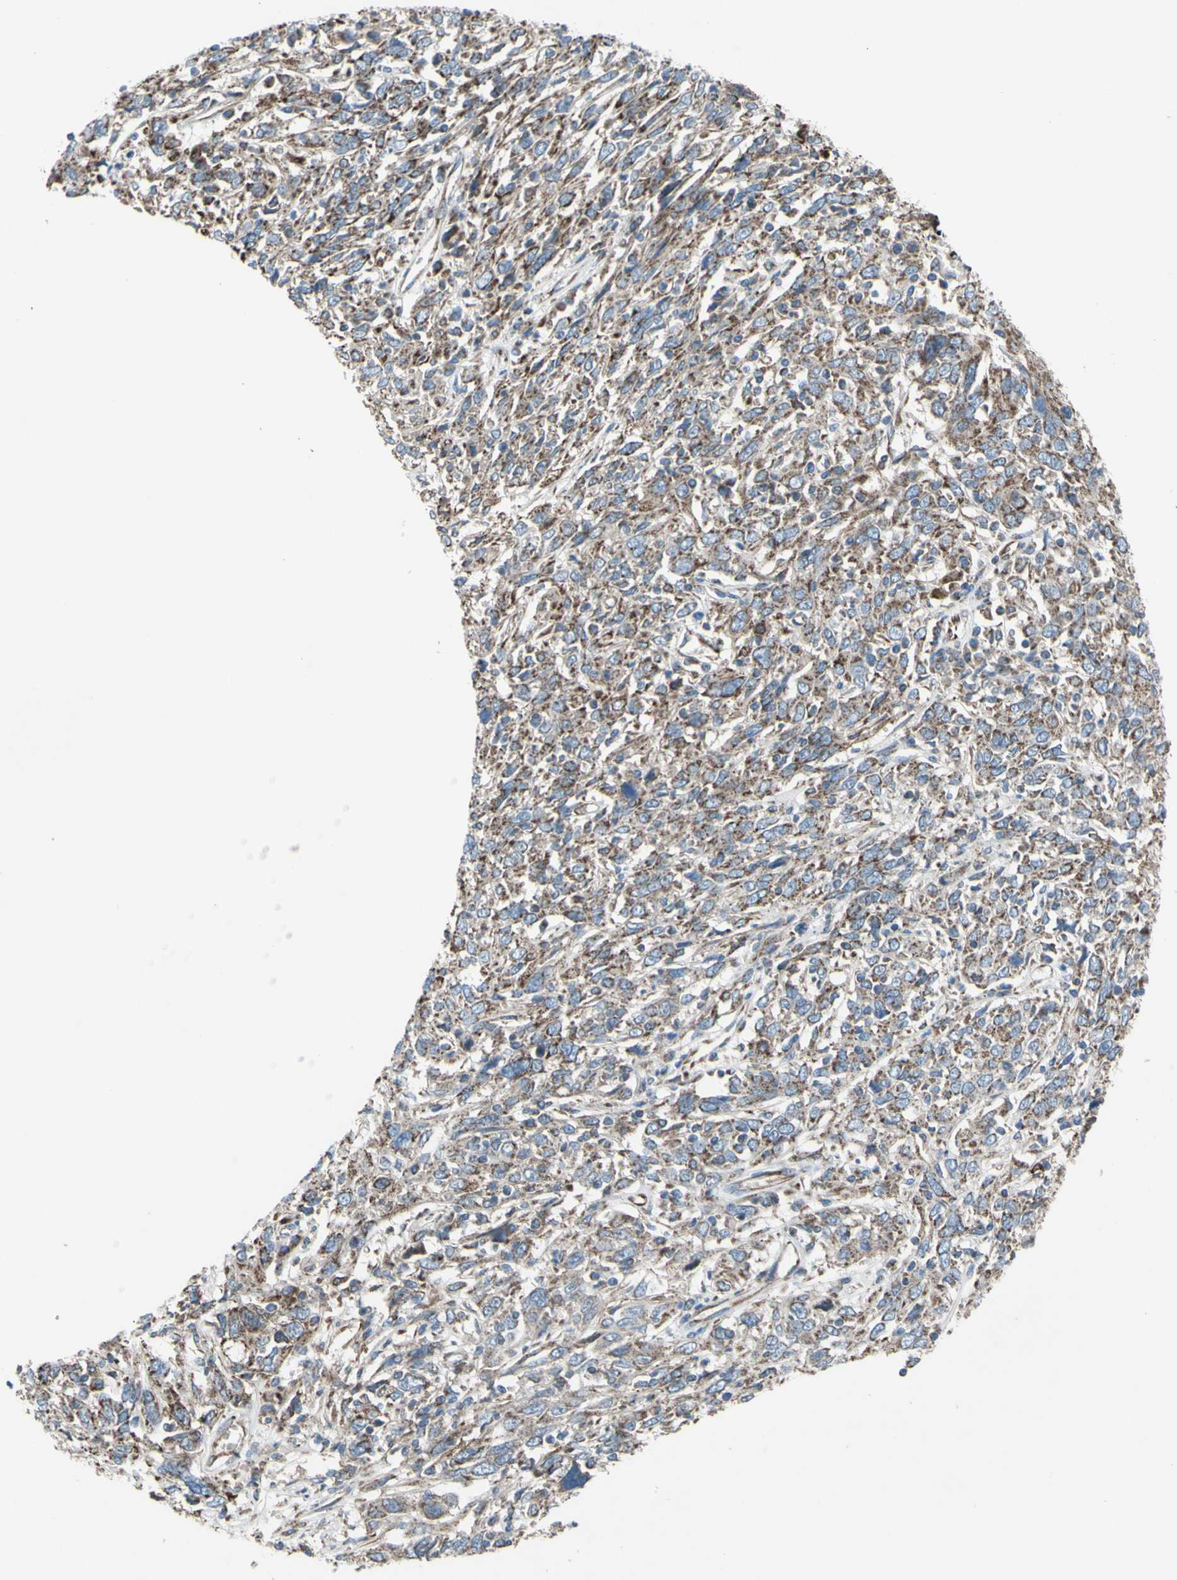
{"staining": {"intensity": "weak", "quantity": ">75%", "location": "cytoplasmic/membranous"}, "tissue": "cervical cancer", "cell_type": "Tumor cells", "image_type": "cancer", "snomed": [{"axis": "morphology", "description": "Squamous cell carcinoma, NOS"}, {"axis": "topography", "description": "Cervix"}], "caption": "Cervical squamous cell carcinoma stained with a brown dye displays weak cytoplasmic/membranous positive staining in approximately >75% of tumor cells.", "gene": "EMC7", "patient": {"sex": "female", "age": 46}}